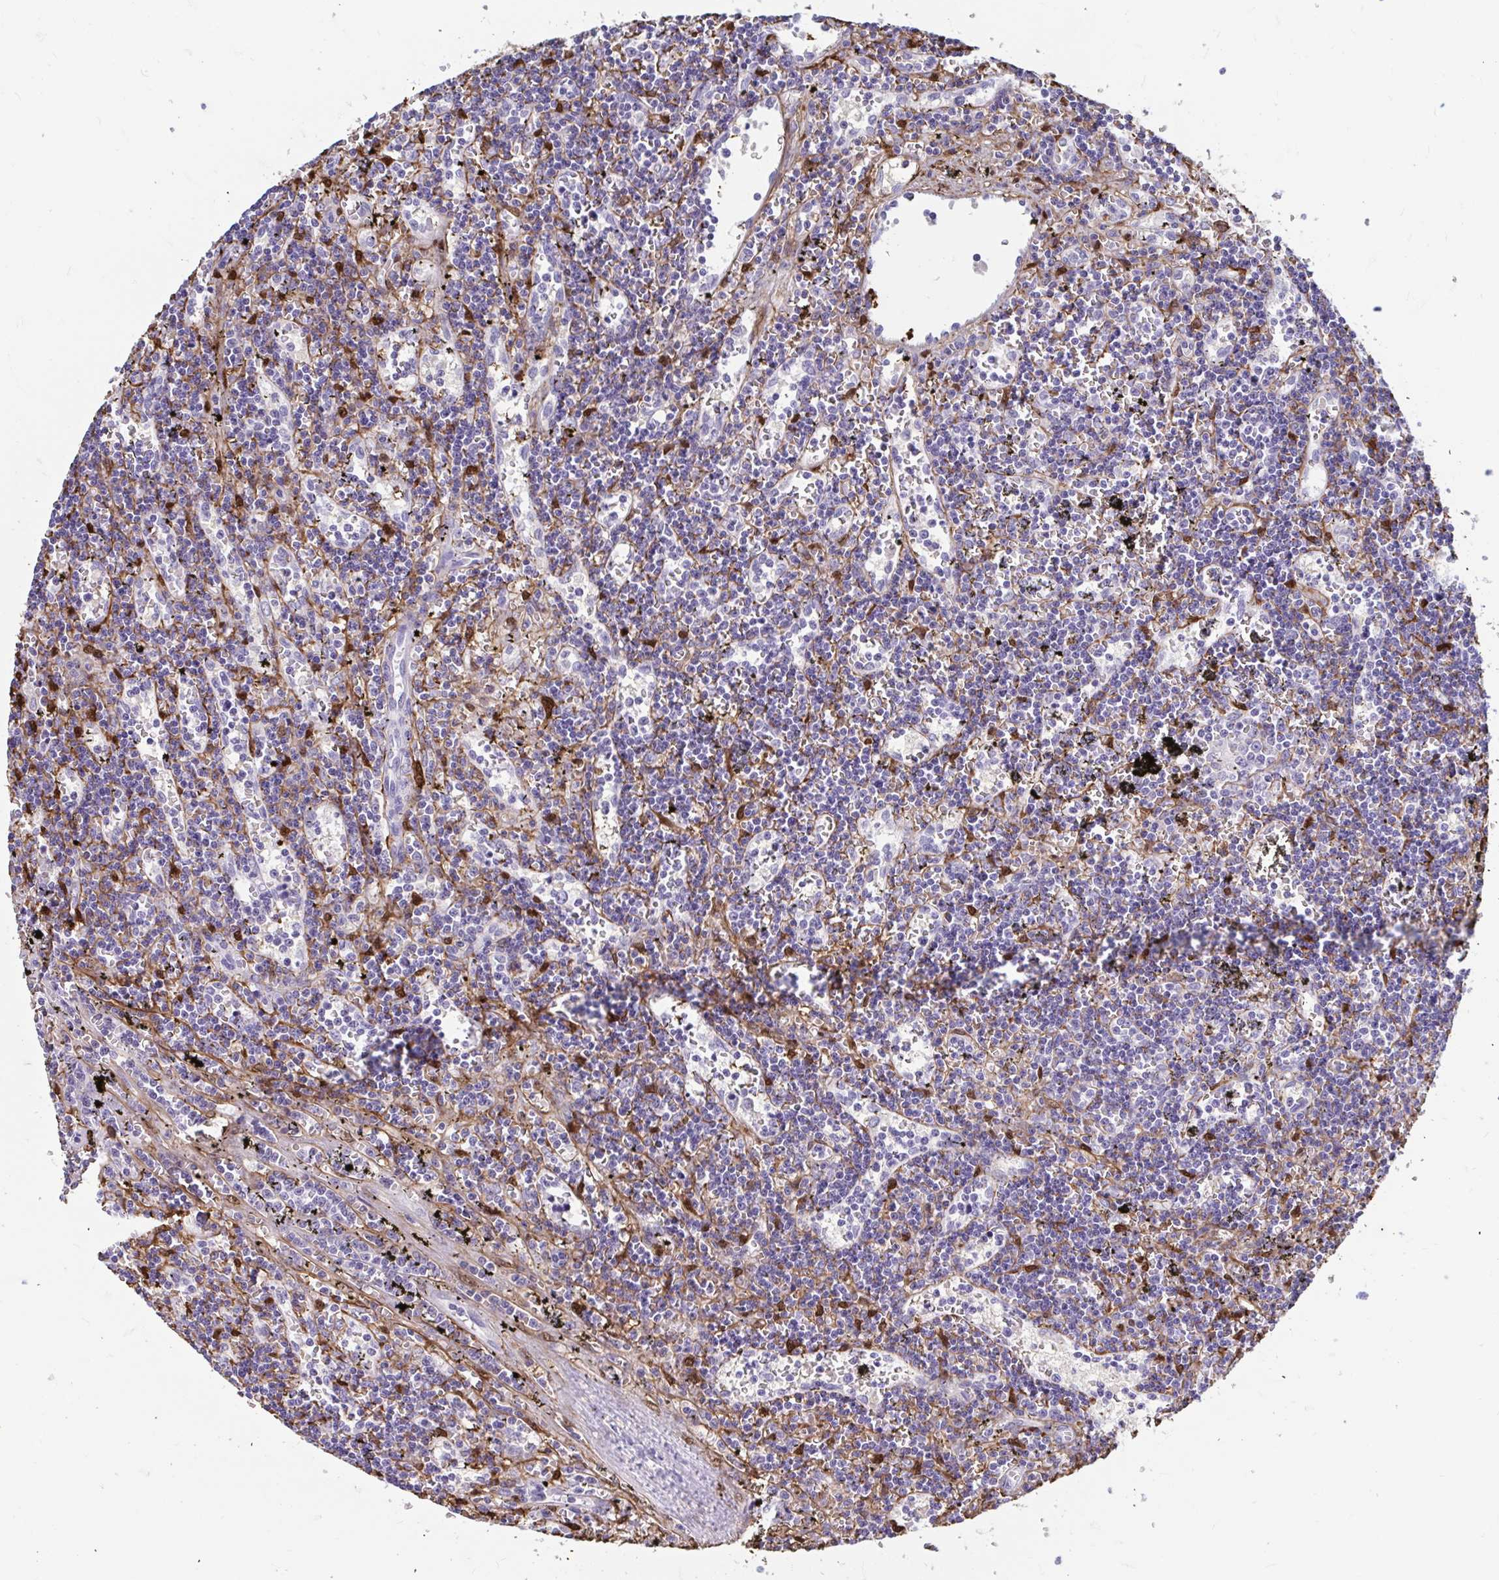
{"staining": {"intensity": "negative", "quantity": "none", "location": "none"}, "tissue": "lymphoma", "cell_type": "Tumor cells", "image_type": "cancer", "snomed": [{"axis": "morphology", "description": "Malignant lymphoma, non-Hodgkin's type, Low grade"}, {"axis": "topography", "description": "Spleen"}], "caption": "Photomicrograph shows no significant protein staining in tumor cells of low-grade malignant lymphoma, non-Hodgkin's type.", "gene": "ADH1A", "patient": {"sex": "male", "age": 60}}